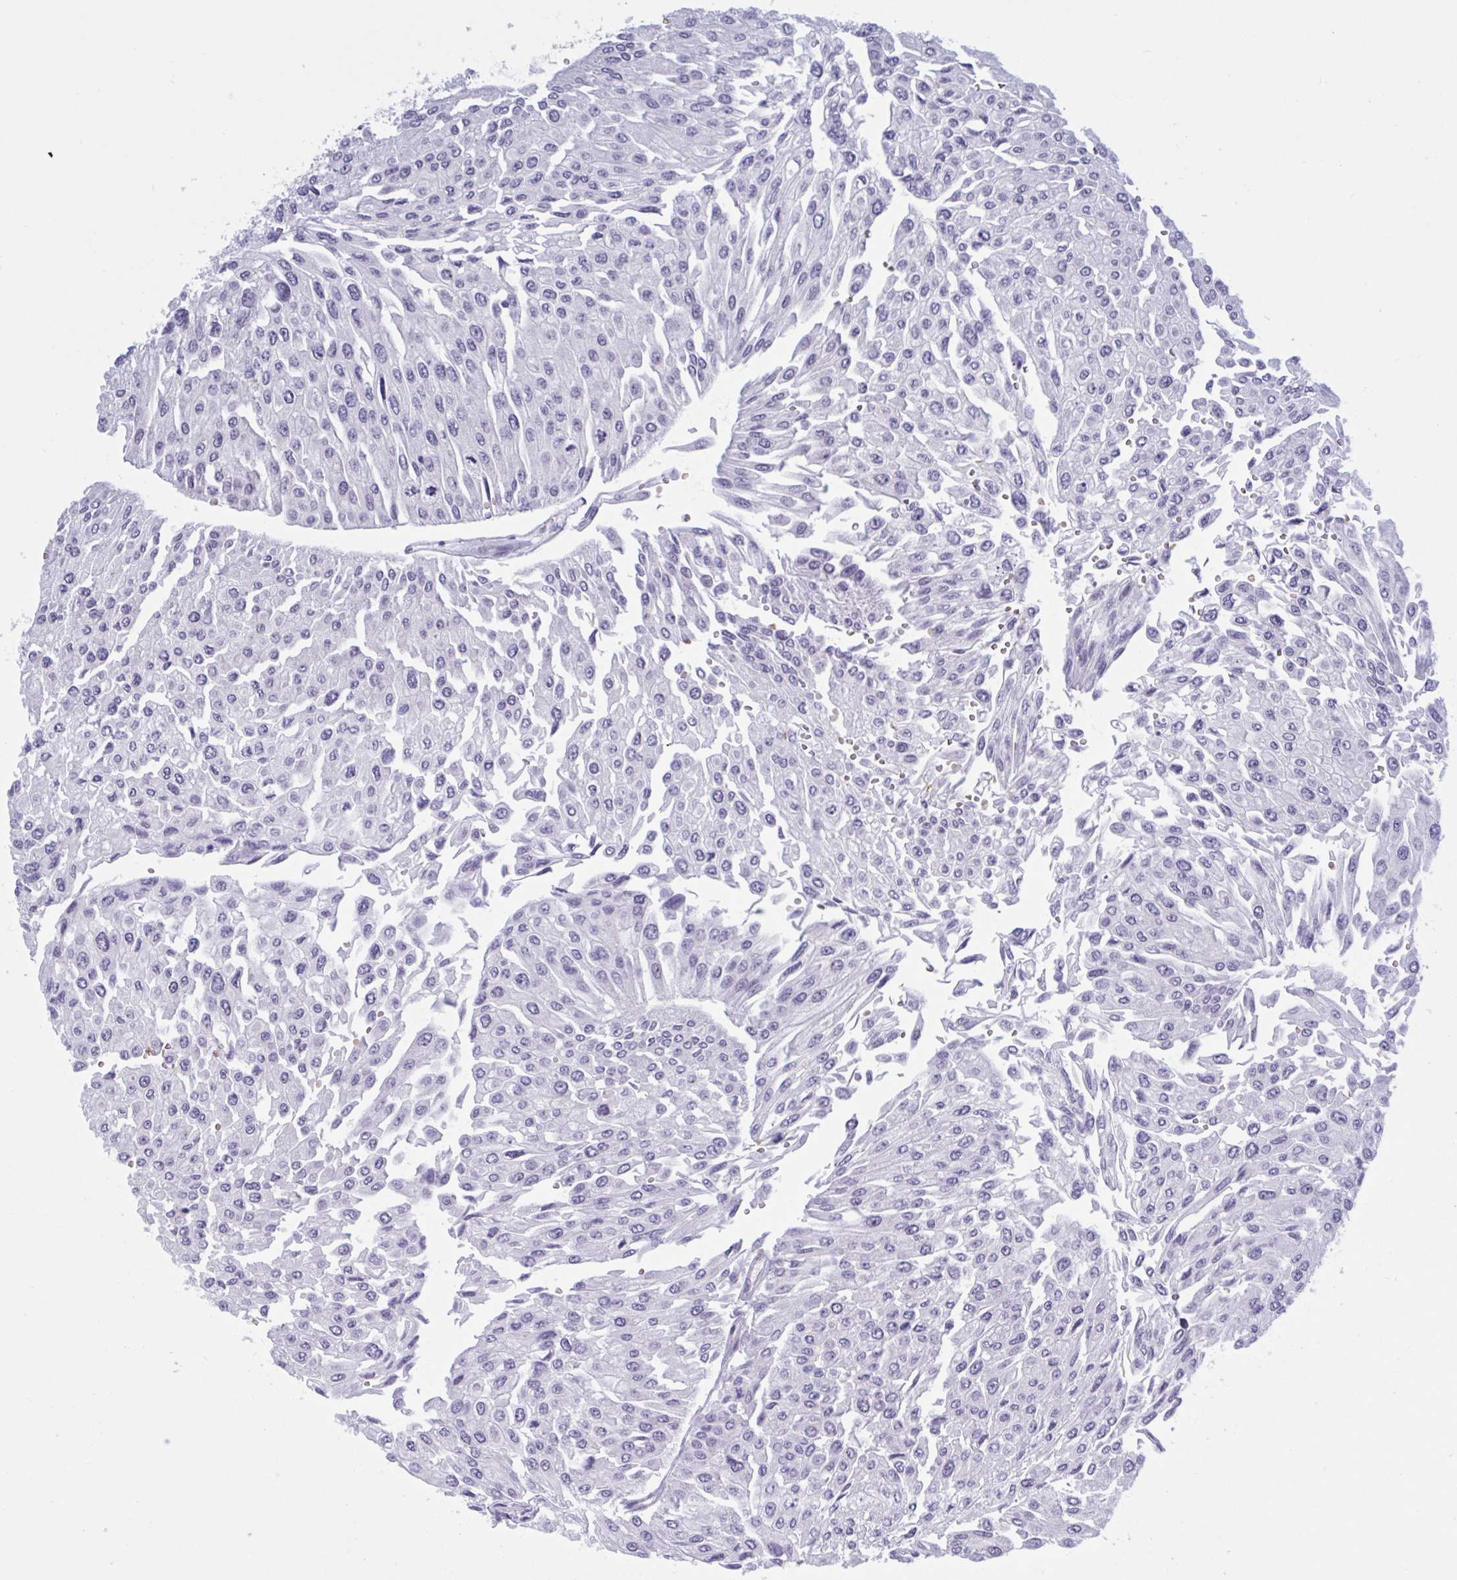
{"staining": {"intensity": "negative", "quantity": "none", "location": "none"}, "tissue": "urothelial cancer", "cell_type": "Tumor cells", "image_type": "cancer", "snomed": [{"axis": "morphology", "description": "Urothelial carcinoma, NOS"}, {"axis": "topography", "description": "Urinary bladder"}], "caption": "Transitional cell carcinoma stained for a protein using IHC shows no staining tumor cells.", "gene": "HSD11B2", "patient": {"sex": "male", "age": 67}}